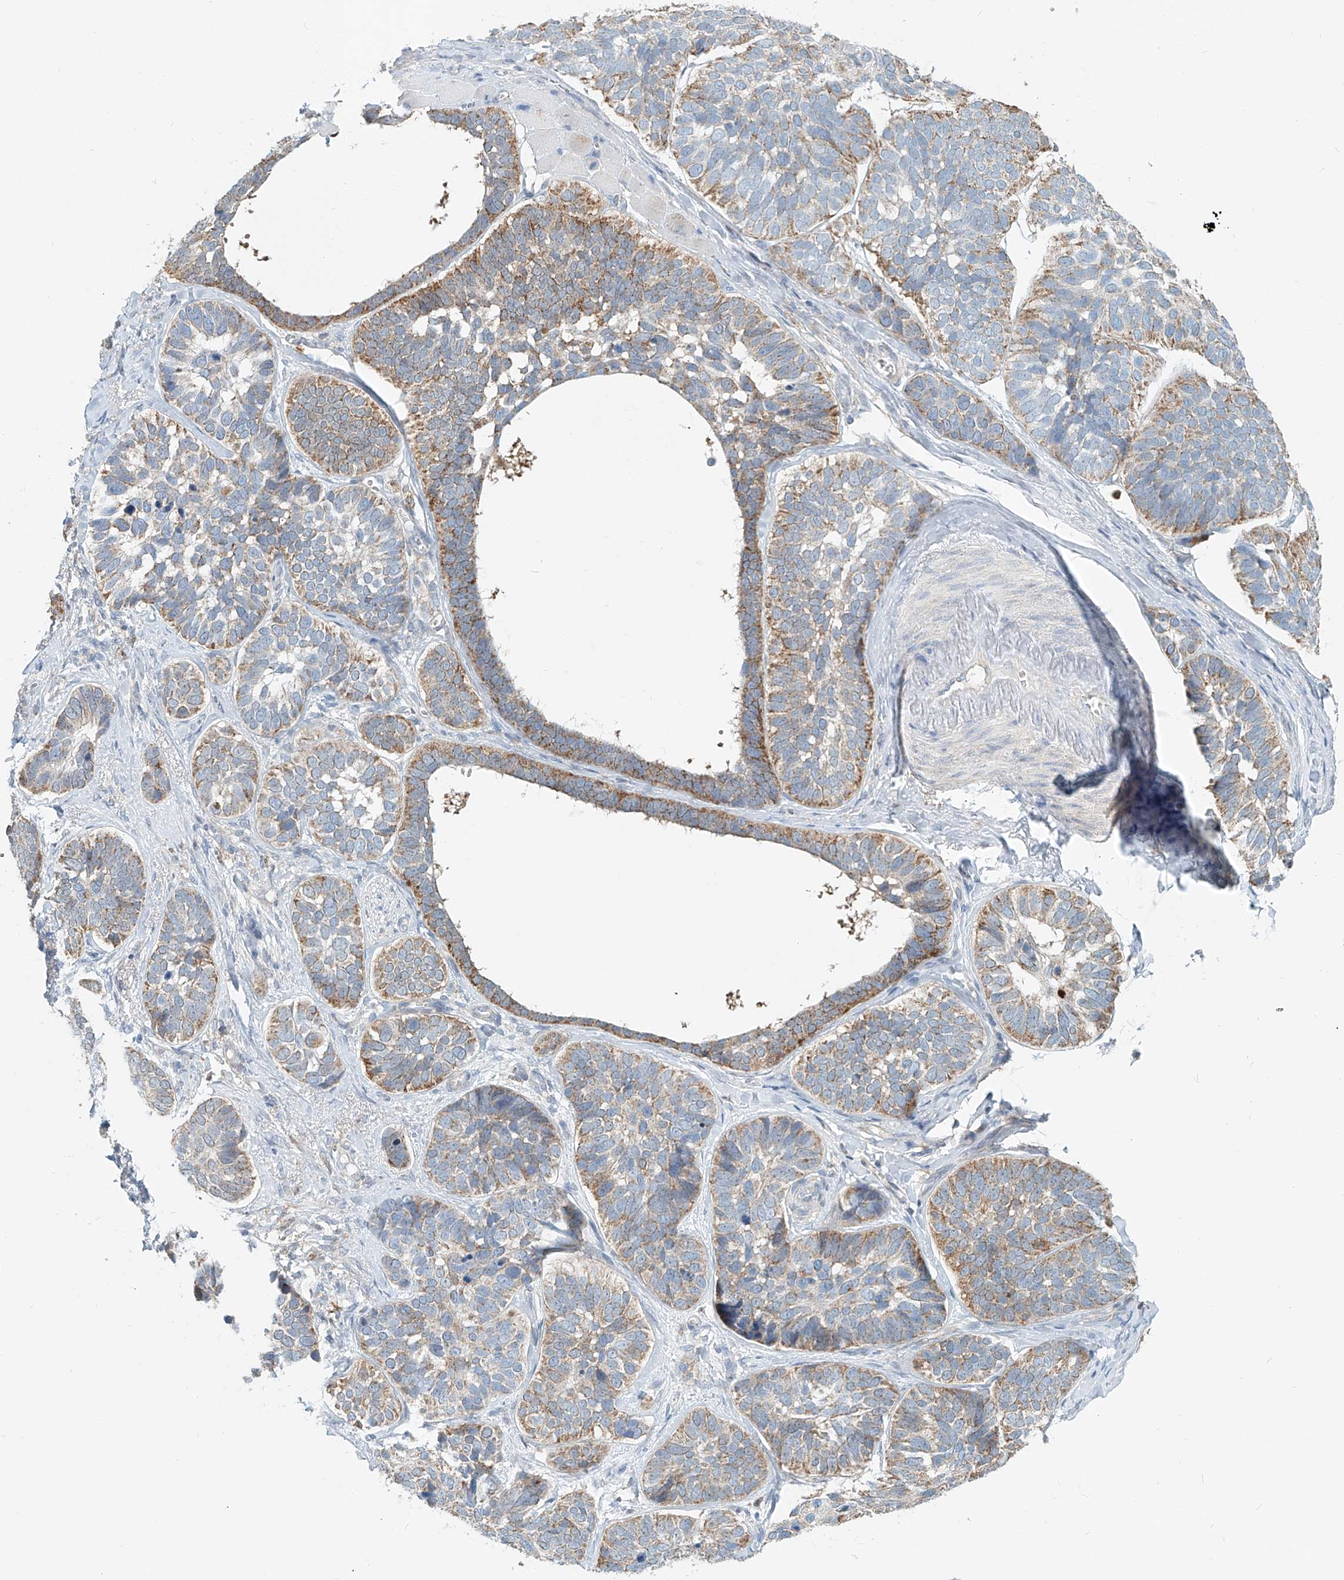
{"staining": {"intensity": "moderate", "quantity": ">75%", "location": "cytoplasmic/membranous"}, "tissue": "skin cancer", "cell_type": "Tumor cells", "image_type": "cancer", "snomed": [{"axis": "morphology", "description": "Basal cell carcinoma"}, {"axis": "topography", "description": "Skin"}], "caption": "Immunohistochemistry (IHC) of skin cancer (basal cell carcinoma) displays medium levels of moderate cytoplasmic/membranous positivity in about >75% of tumor cells. The staining was performed using DAB (3,3'-diaminobenzidine), with brown indicating positive protein expression. Nuclei are stained blue with hematoxylin.", "gene": "PTPRA", "patient": {"sex": "male", "age": 62}}